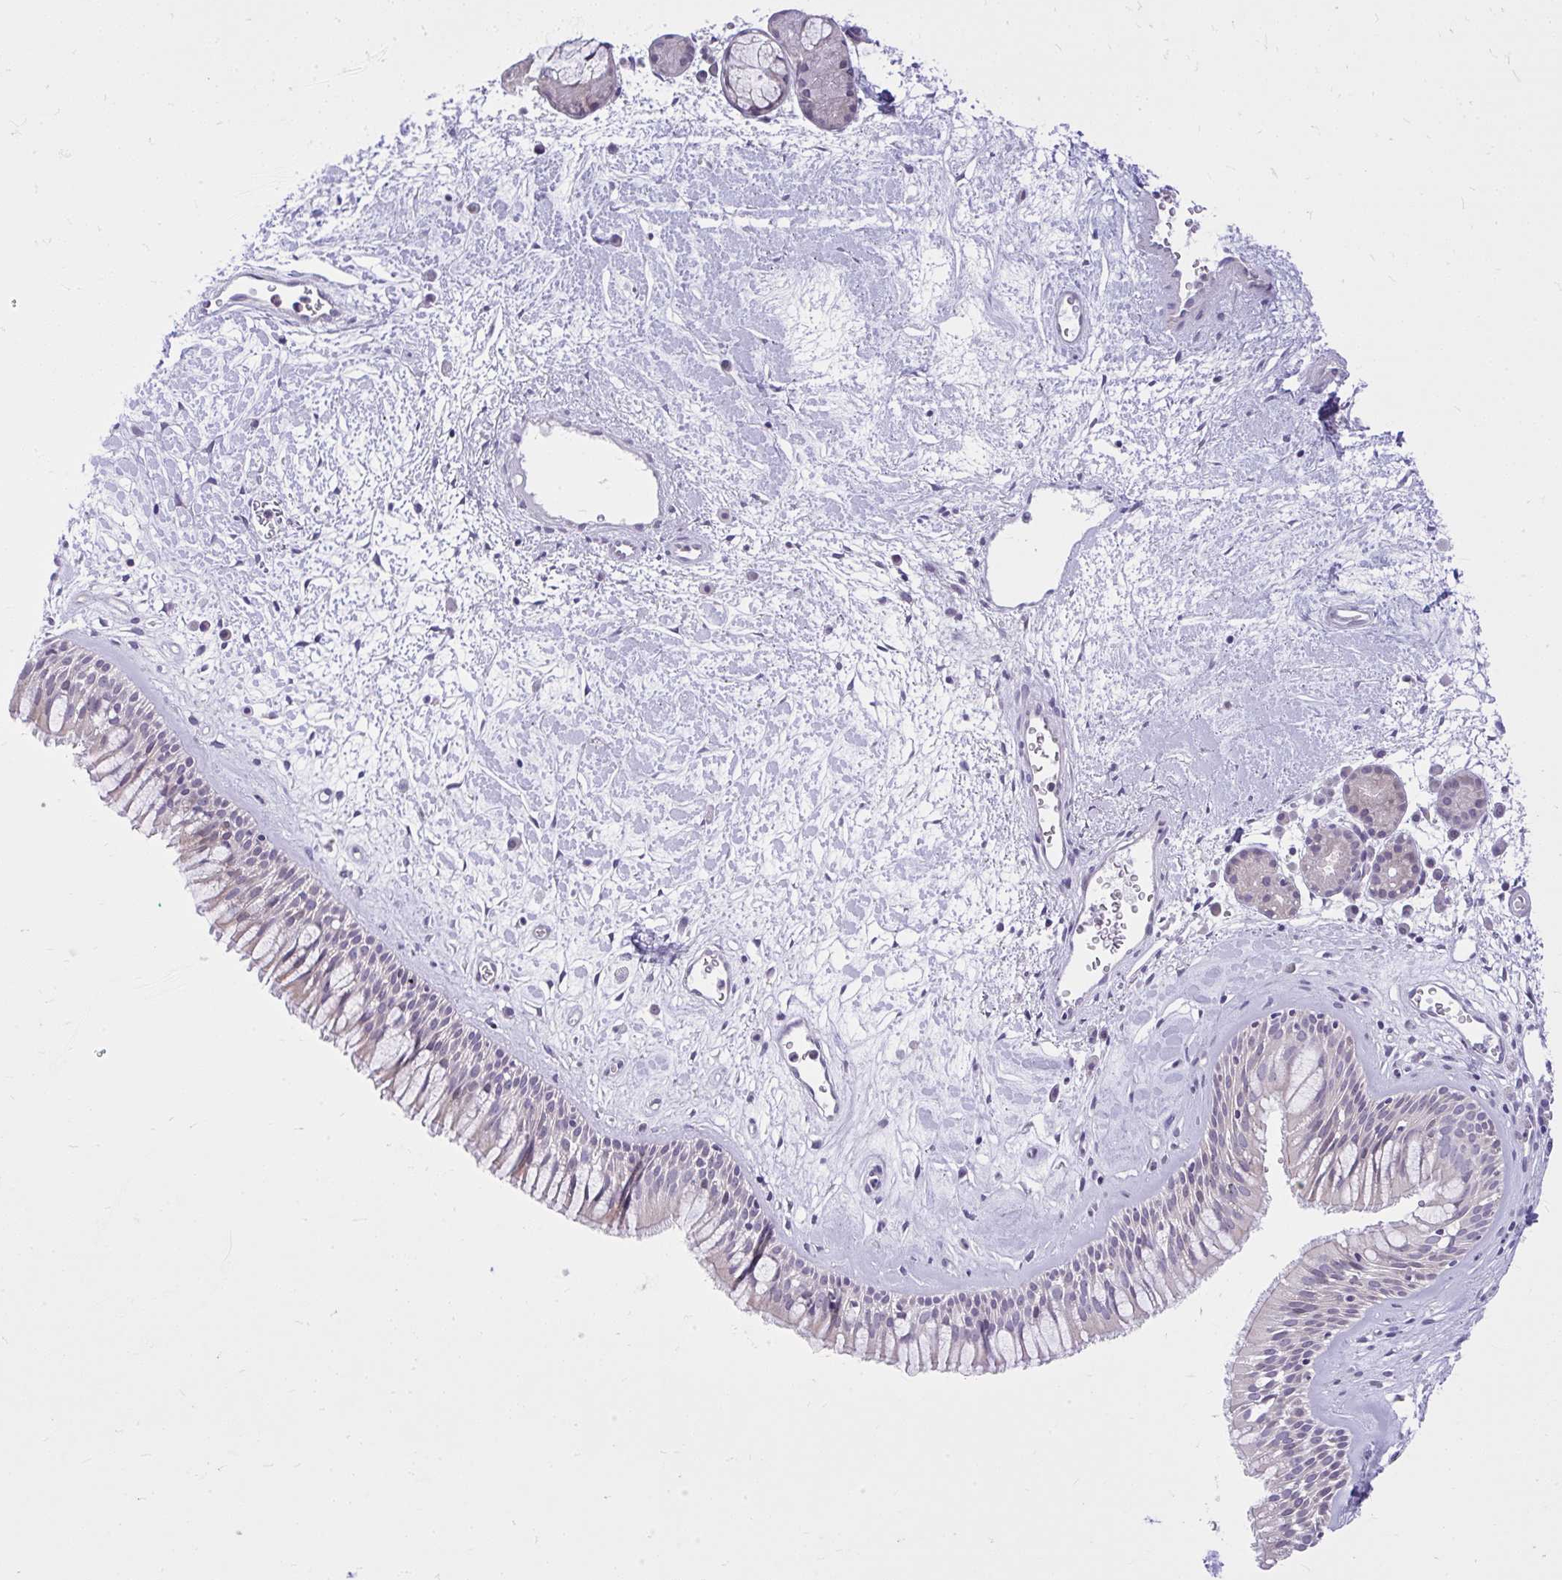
{"staining": {"intensity": "weak", "quantity": "25%-75%", "location": "cytoplasmic/membranous"}, "tissue": "nasopharynx", "cell_type": "Respiratory epithelial cells", "image_type": "normal", "snomed": [{"axis": "morphology", "description": "Normal tissue, NOS"}, {"axis": "topography", "description": "Nasopharynx"}], "caption": "Human nasopharynx stained for a protein (brown) exhibits weak cytoplasmic/membranous positive expression in about 25%-75% of respiratory epithelial cells.", "gene": "DPY19L1", "patient": {"sex": "male", "age": 65}}